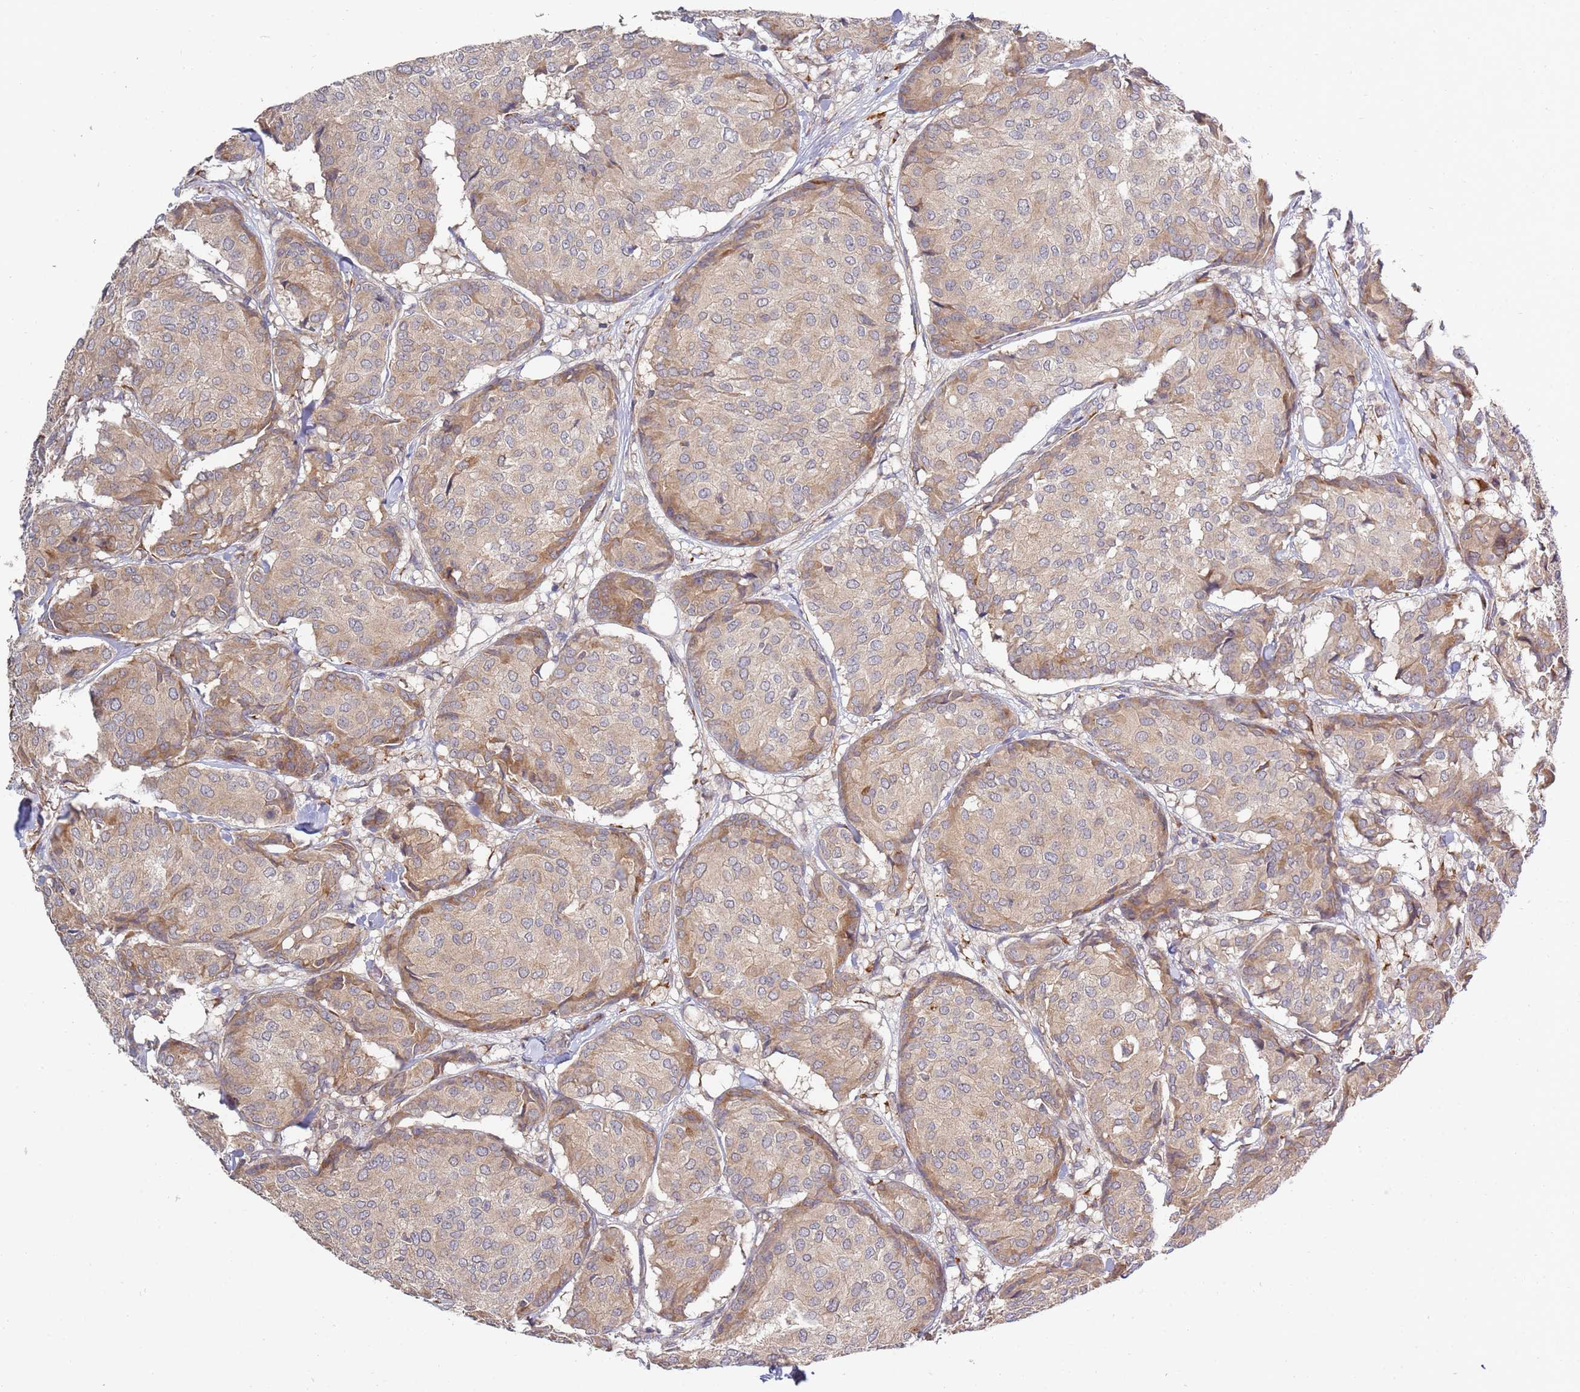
{"staining": {"intensity": "moderate", "quantity": "25%-75%", "location": "cytoplasmic/membranous"}, "tissue": "breast cancer", "cell_type": "Tumor cells", "image_type": "cancer", "snomed": [{"axis": "morphology", "description": "Duct carcinoma"}, {"axis": "topography", "description": "Breast"}], "caption": "Infiltrating ductal carcinoma (breast) tissue exhibits moderate cytoplasmic/membranous positivity in approximately 25%-75% of tumor cells, visualized by immunohistochemistry.", "gene": "VRK2", "patient": {"sex": "female", "age": 75}}